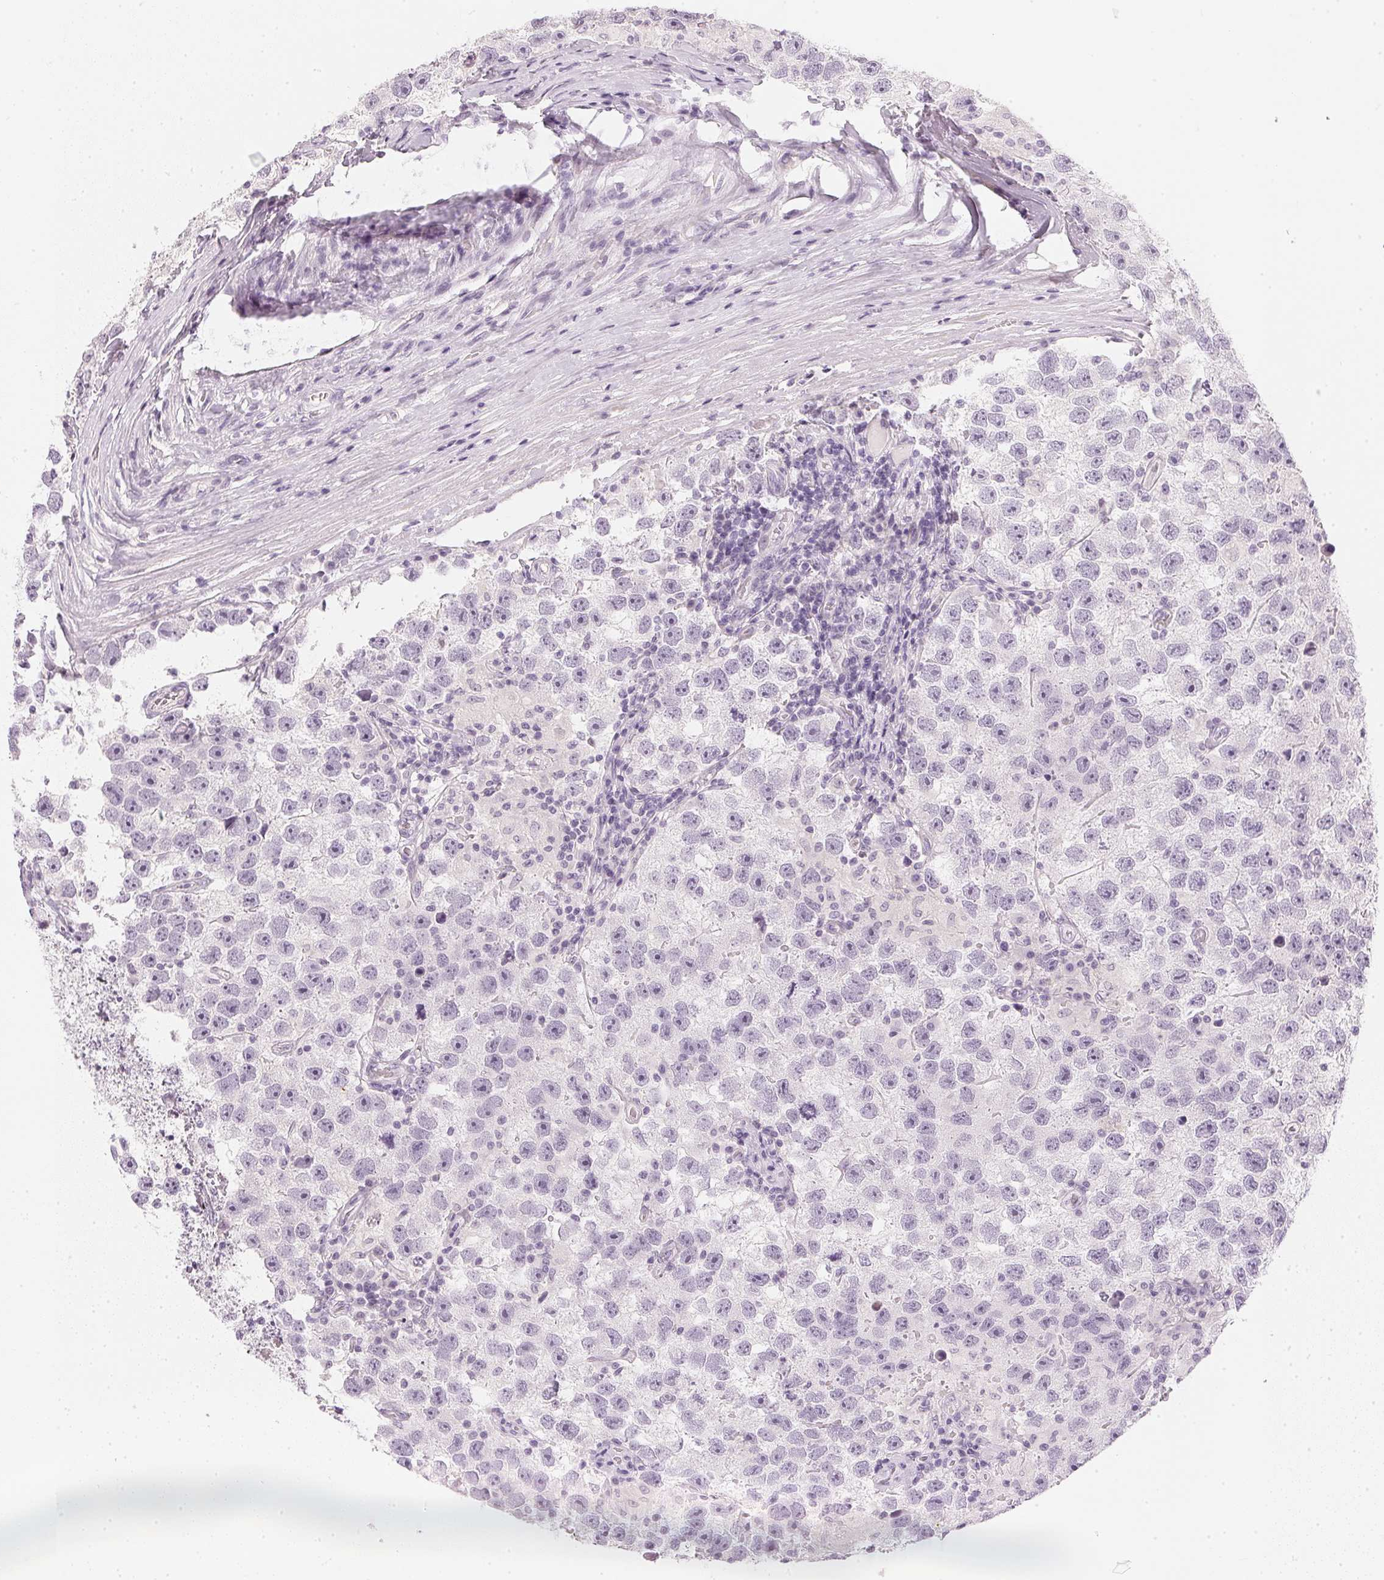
{"staining": {"intensity": "negative", "quantity": "none", "location": "none"}, "tissue": "testis cancer", "cell_type": "Tumor cells", "image_type": "cancer", "snomed": [{"axis": "morphology", "description": "Seminoma, NOS"}, {"axis": "topography", "description": "Testis"}], "caption": "Human testis cancer stained for a protein using immunohistochemistry (IHC) exhibits no expression in tumor cells.", "gene": "CHST4", "patient": {"sex": "male", "age": 26}}